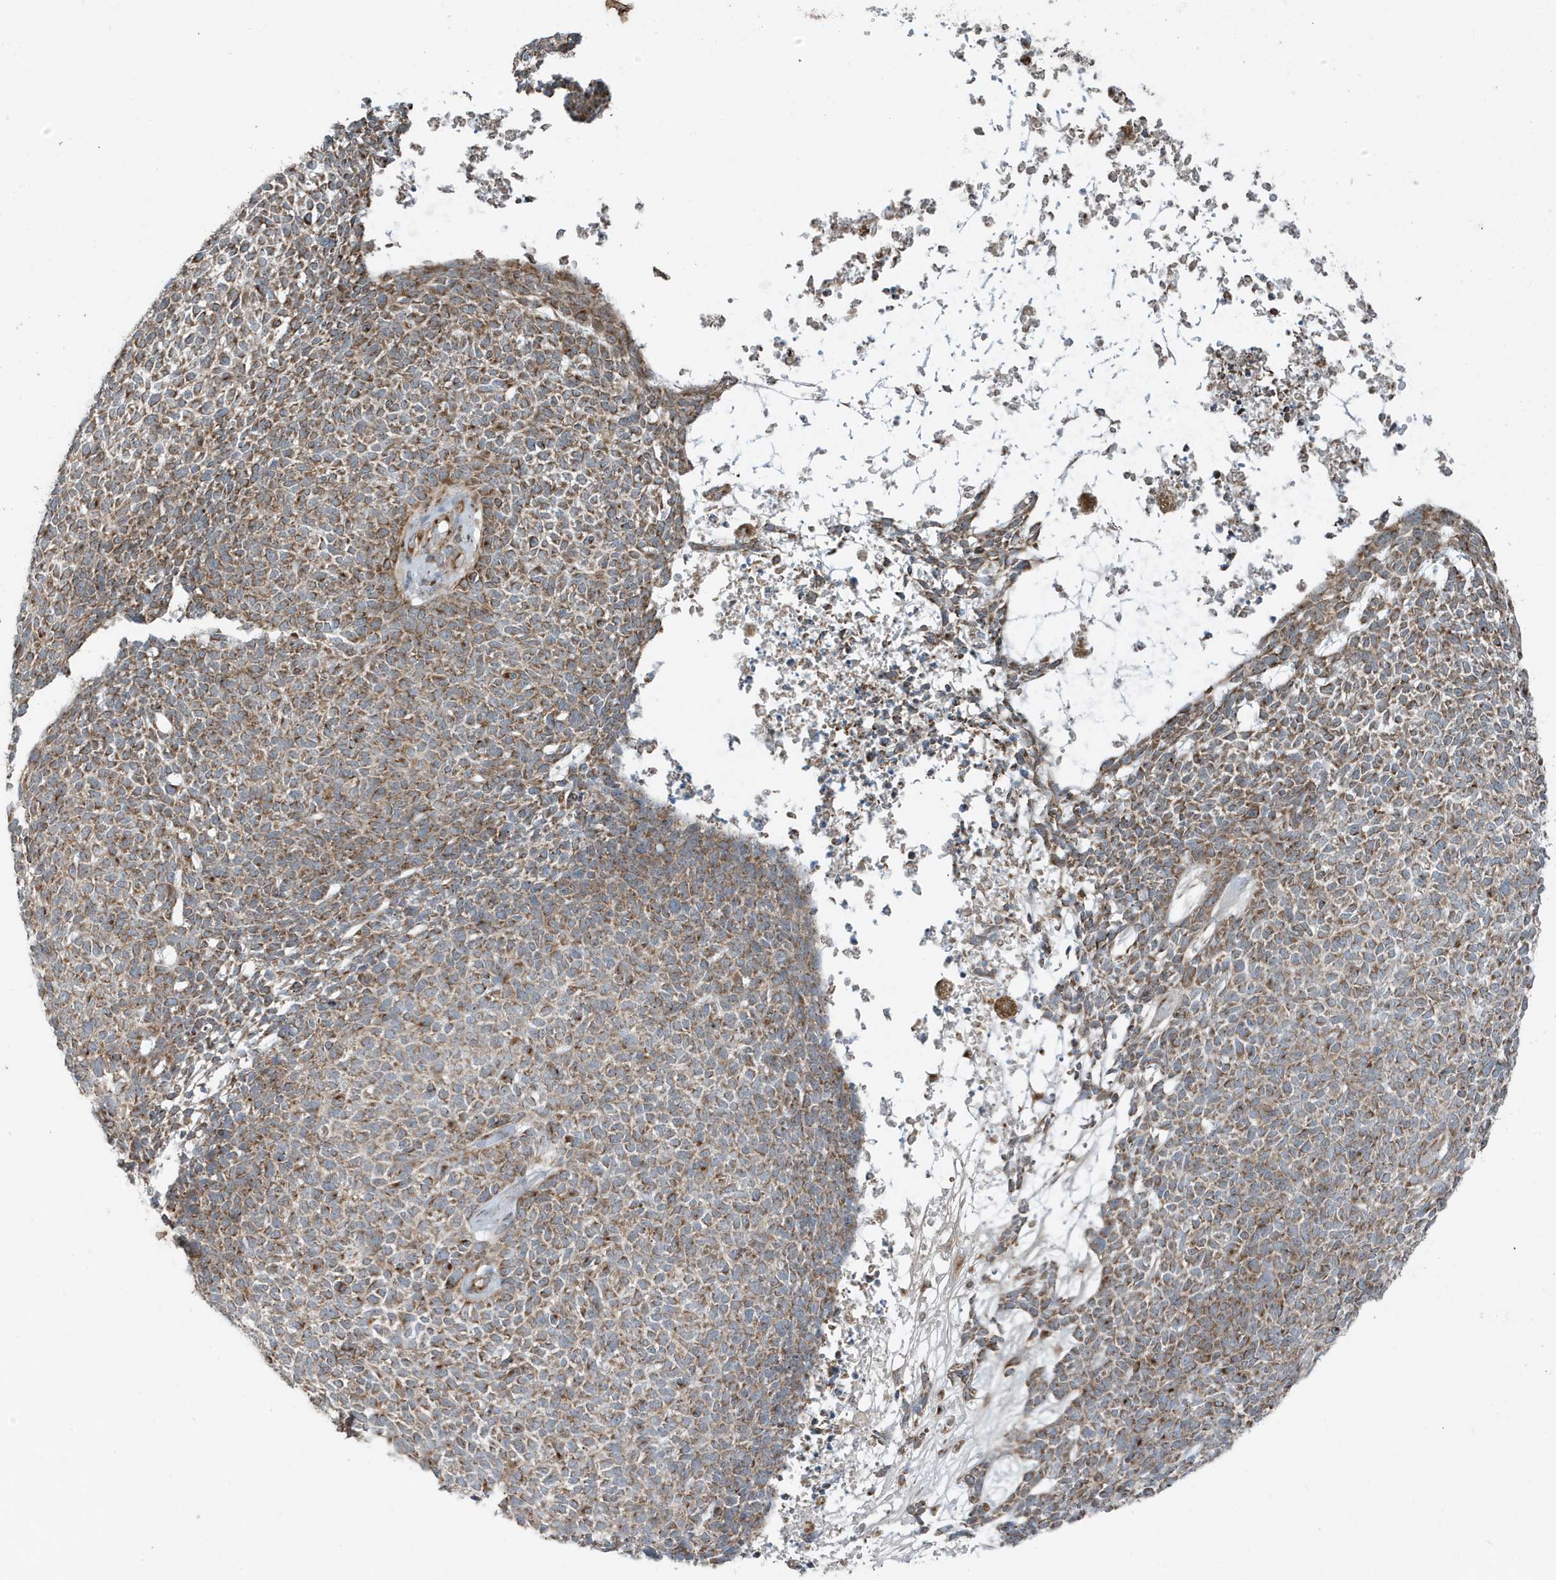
{"staining": {"intensity": "moderate", "quantity": "25%-75%", "location": "cytoplasmic/membranous"}, "tissue": "skin cancer", "cell_type": "Tumor cells", "image_type": "cancer", "snomed": [{"axis": "morphology", "description": "Basal cell carcinoma"}, {"axis": "topography", "description": "Skin"}], "caption": "Protein expression analysis of skin basal cell carcinoma reveals moderate cytoplasmic/membranous positivity in about 25%-75% of tumor cells. The protein is stained brown, and the nuclei are stained in blue (DAB IHC with brightfield microscopy, high magnification).", "gene": "GOLGA4", "patient": {"sex": "female", "age": 84}}